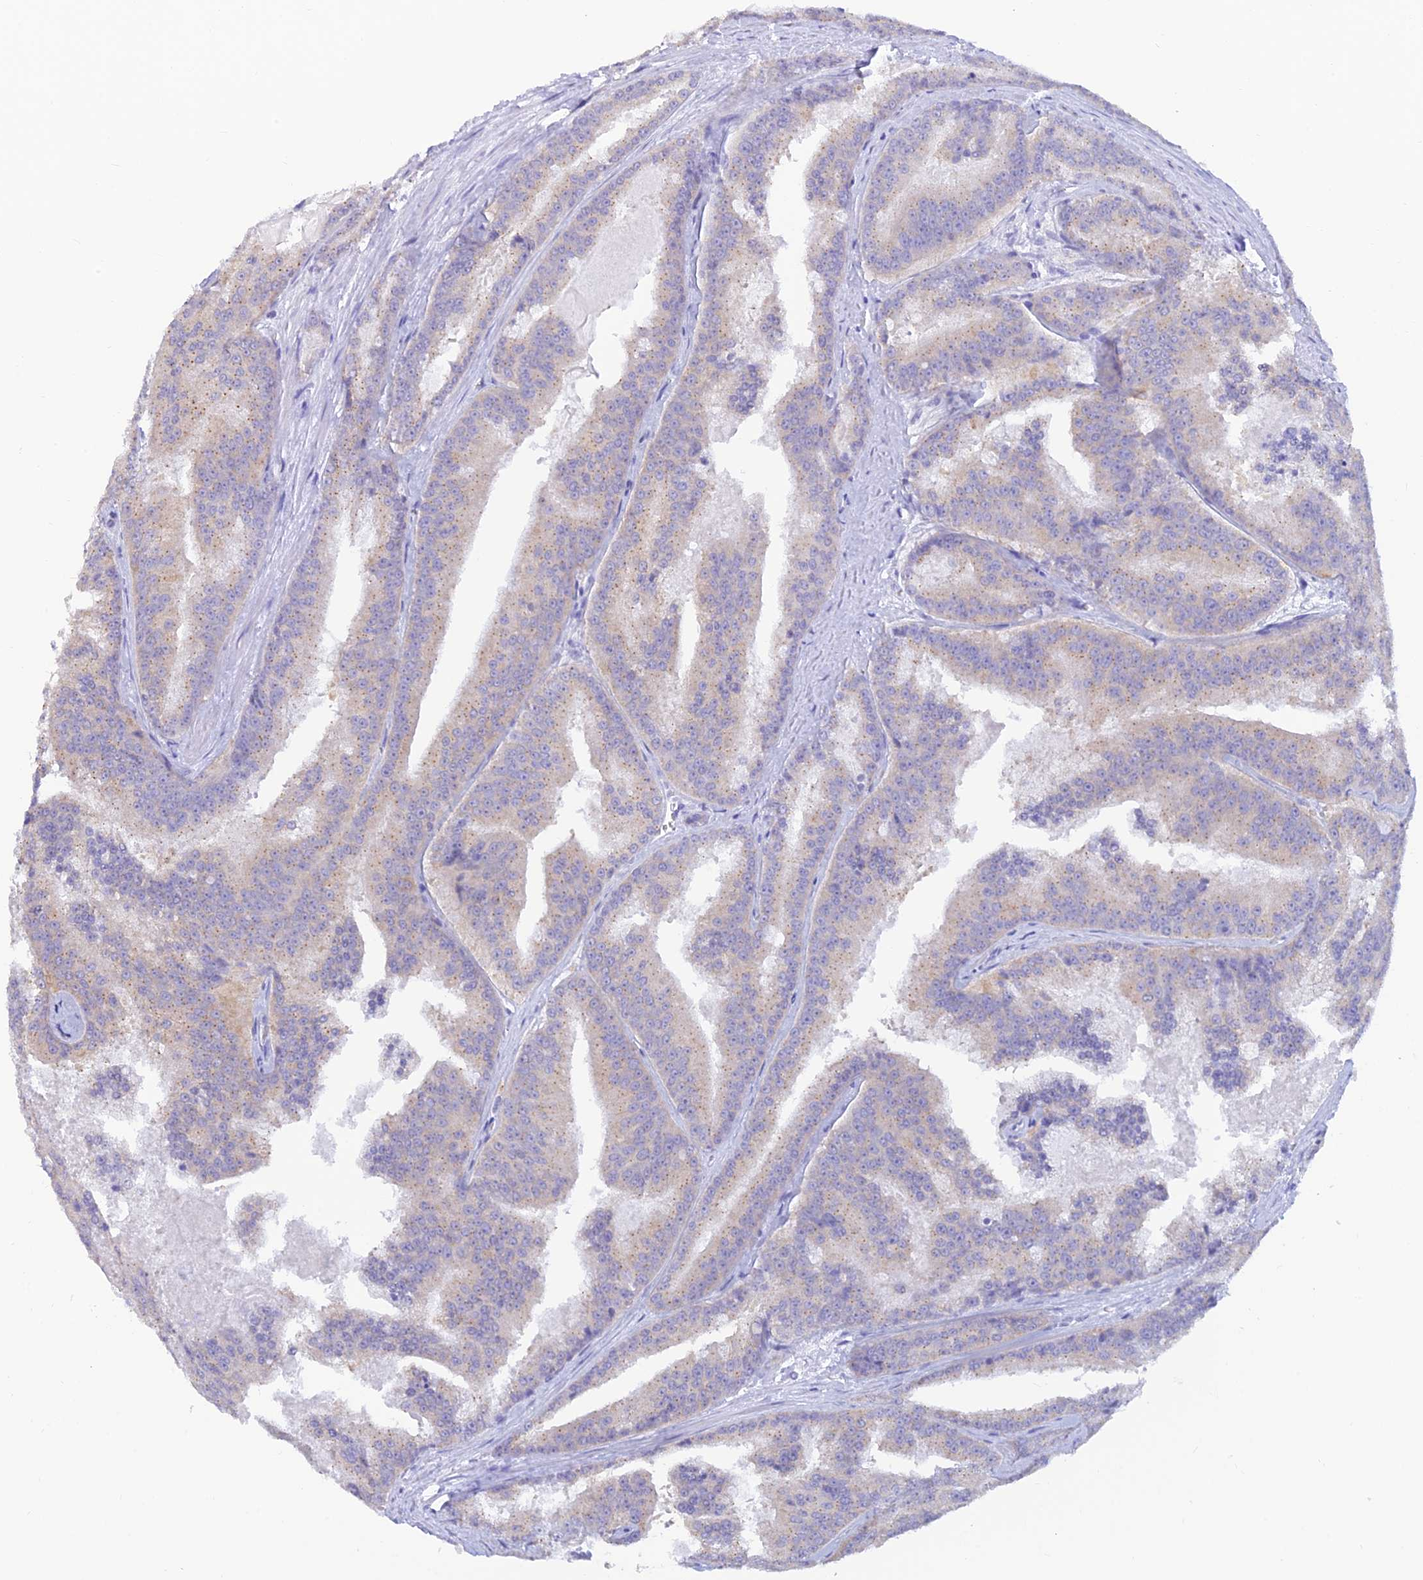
{"staining": {"intensity": "weak", "quantity": "<25%", "location": "cytoplasmic/membranous"}, "tissue": "prostate cancer", "cell_type": "Tumor cells", "image_type": "cancer", "snomed": [{"axis": "morphology", "description": "Adenocarcinoma, High grade"}, {"axis": "topography", "description": "Prostate"}], "caption": "Immunohistochemistry micrograph of human prostate cancer (adenocarcinoma (high-grade)) stained for a protein (brown), which displays no positivity in tumor cells. The staining is performed using DAB brown chromogen with nuclei counter-stained in using hematoxylin.", "gene": "INKA1", "patient": {"sex": "male", "age": 61}}